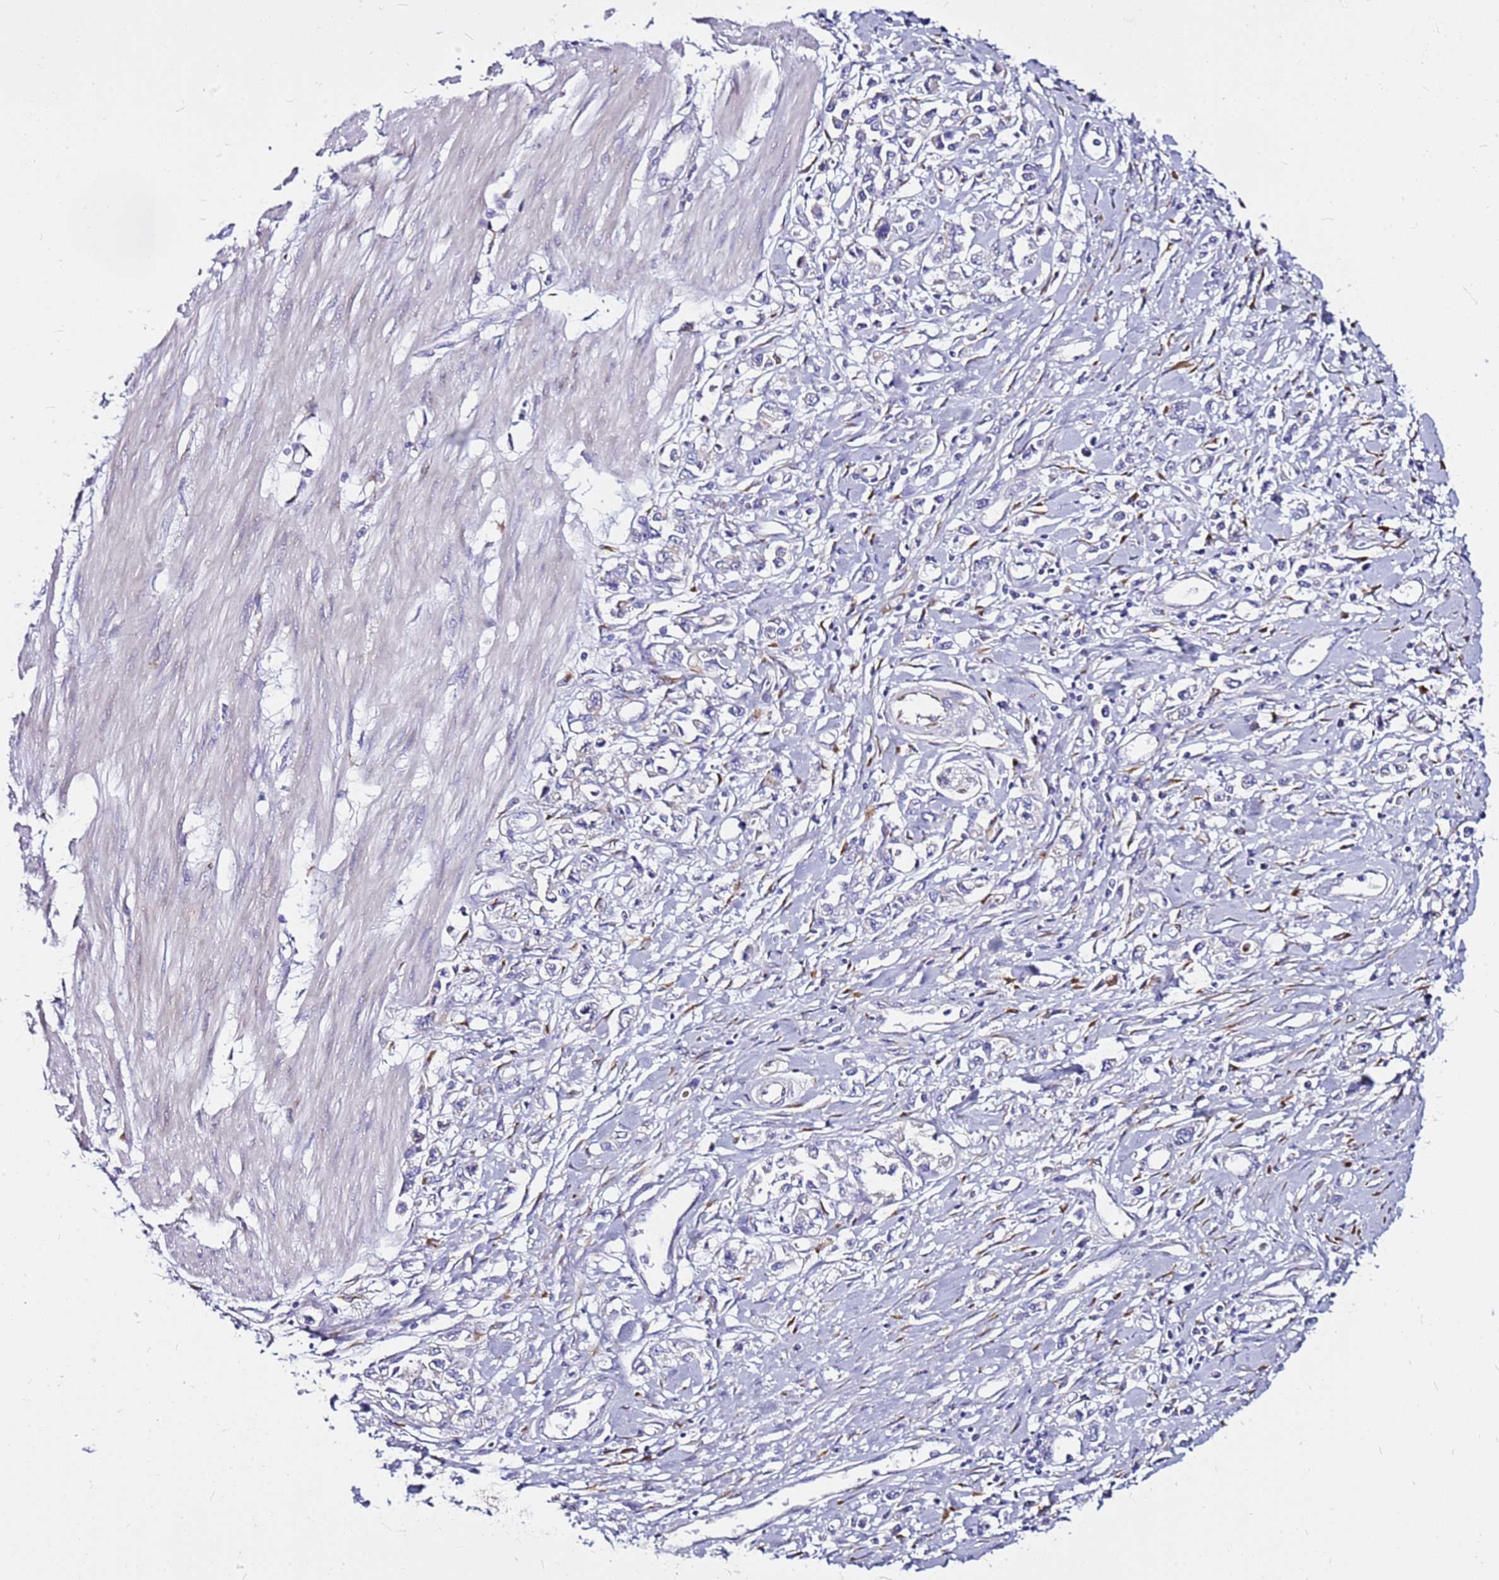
{"staining": {"intensity": "negative", "quantity": "none", "location": "none"}, "tissue": "stomach cancer", "cell_type": "Tumor cells", "image_type": "cancer", "snomed": [{"axis": "morphology", "description": "Adenocarcinoma, NOS"}, {"axis": "topography", "description": "Stomach"}], "caption": "Protein analysis of stomach cancer (adenocarcinoma) demonstrates no significant expression in tumor cells.", "gene": "CASD1", "patient": {"sex": "female", "age": 76}}